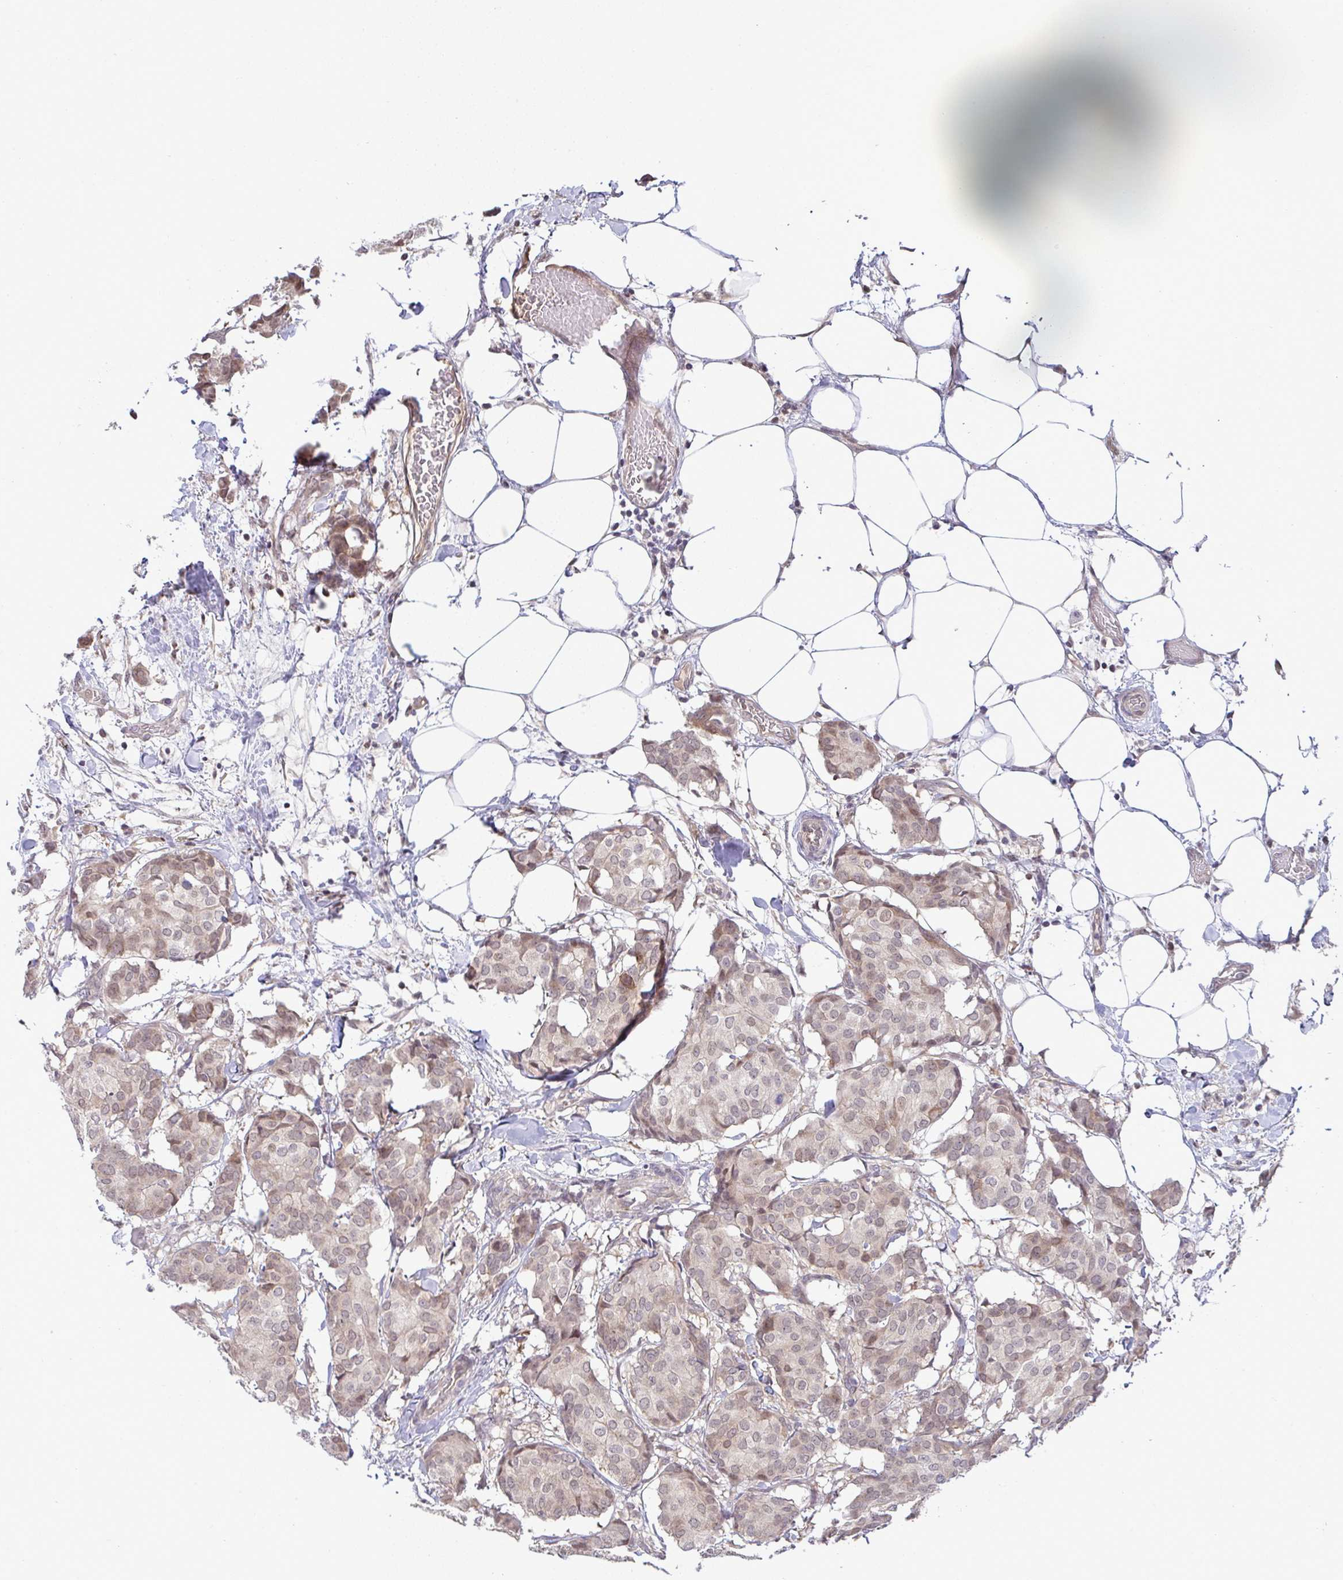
{"staining": {"intensity": "moderate", "quantity": "<25%", "location": "cytoplasmic/membranous,nuclear"}, "tissue": "breast cancer", "cell_type": "Tumor cells", "image_type": "cancer", "snomed": [{"axis": "morphology", "description": "Duct carcinoma"}, {"axis": "topography", "description": "Breast"}], "caption": "Immunohistochemical staining of human infiltrating ductal carcinoma (breast) displays low levels of moderate cytoplasmic/membranous and nuclear expression in about <25% of tumor cells. (brown staining indicates protein expression, while blue staining denotes nuclei).", "gene": "C9orf64", "patient": {"sex": "female", "age": 75}}